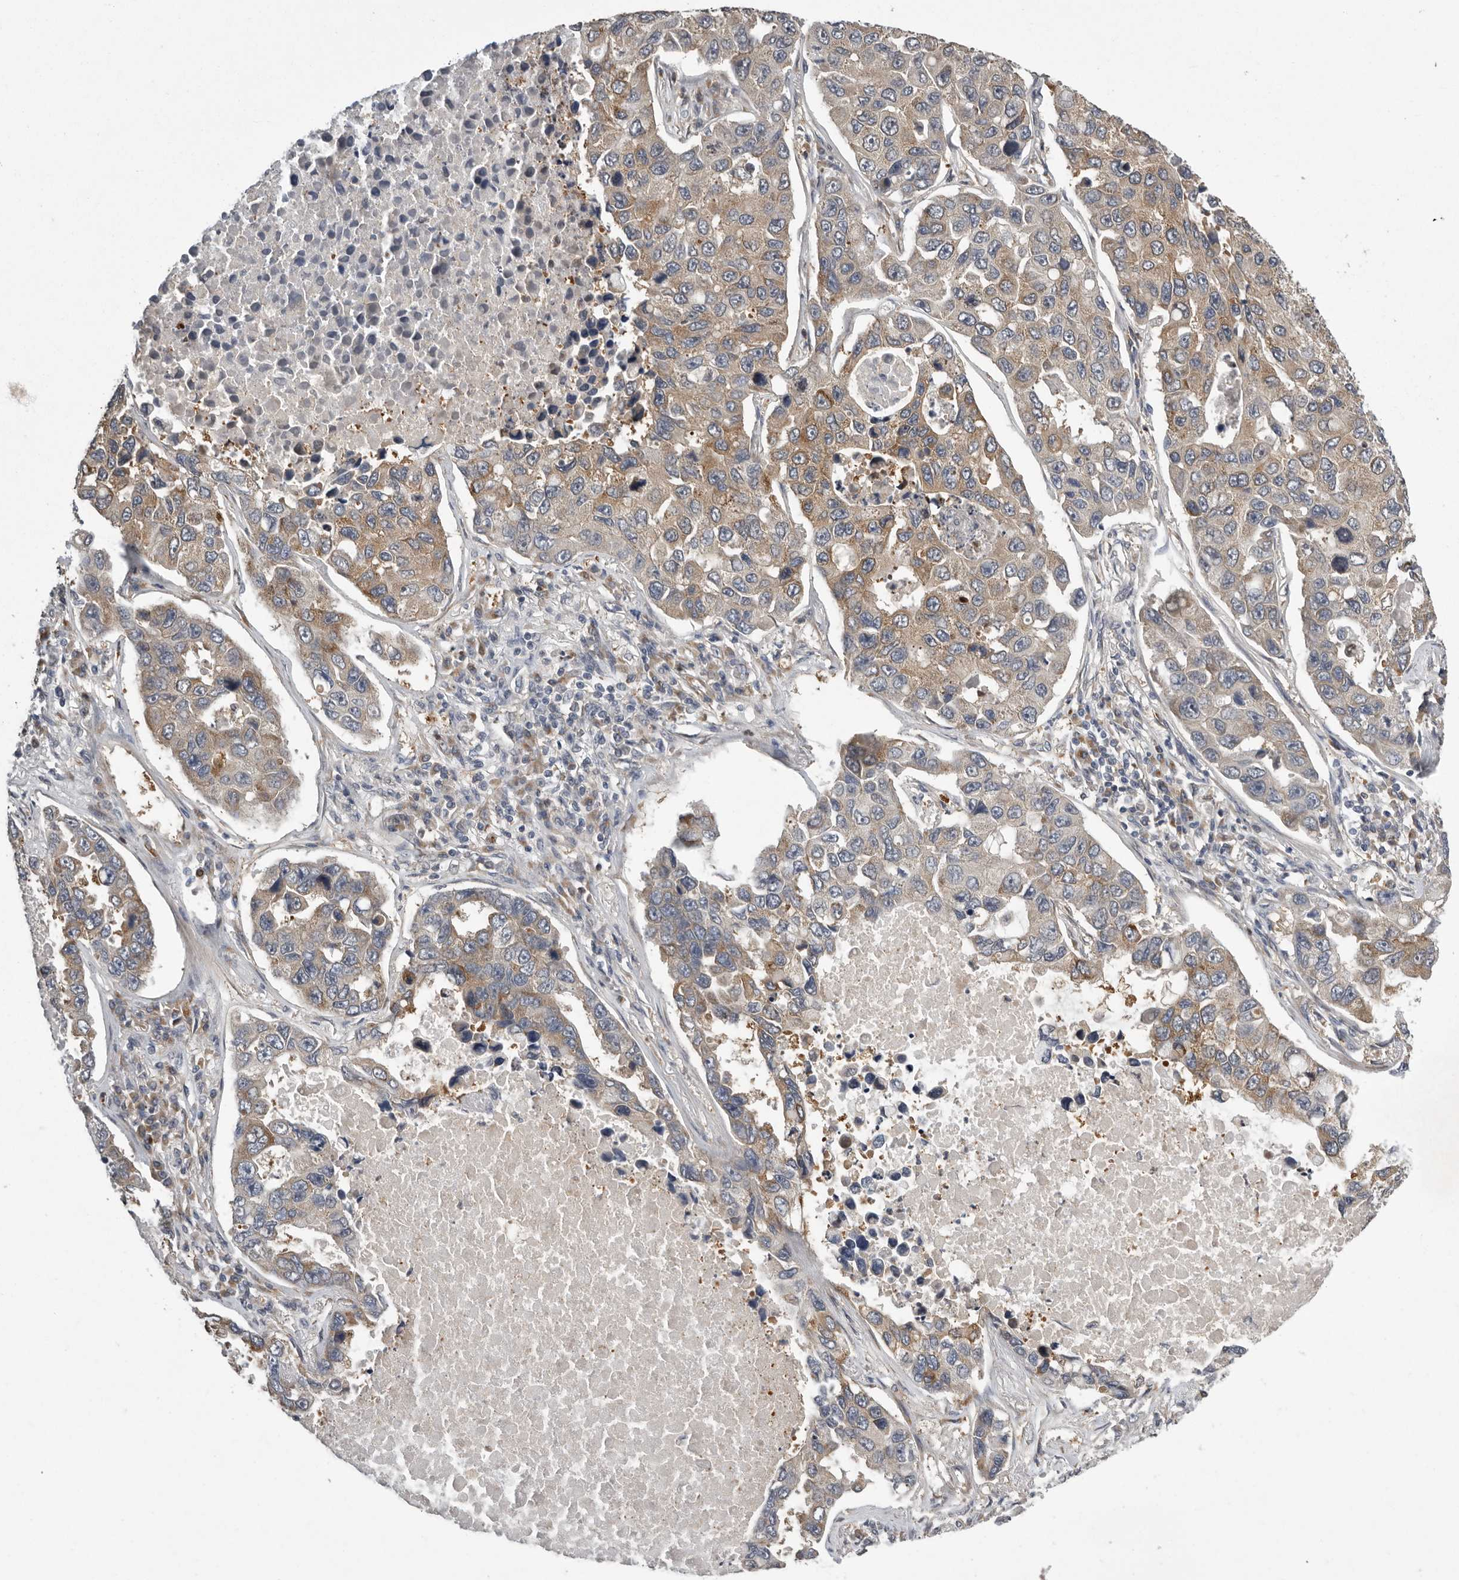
{"staining": {"intensity": "moderate", "quantity": "25%-75%", "location": "cytoplasmic/membranous"}, "tissue": "lung cancer", "cell_type": "Tumor cells", "image_type": "cancer", "snomed": [{"axis": "morphology", "description": "Adenocarcinoma, NOS"}, {"axis": "topography", "description": "Lung"}], "caption": "IHC of adenocarcinoma (lung) exhibits medium levels of moderate cytoplasmic/membranous staining in about 25%-75% of tumor cells. (DAB (3,3'-diaminobenzidine) IHC with brightfield microscopy, high magnification).", "gene": "RALGPS2", "patient": {"sex": "male", "age": 64}}